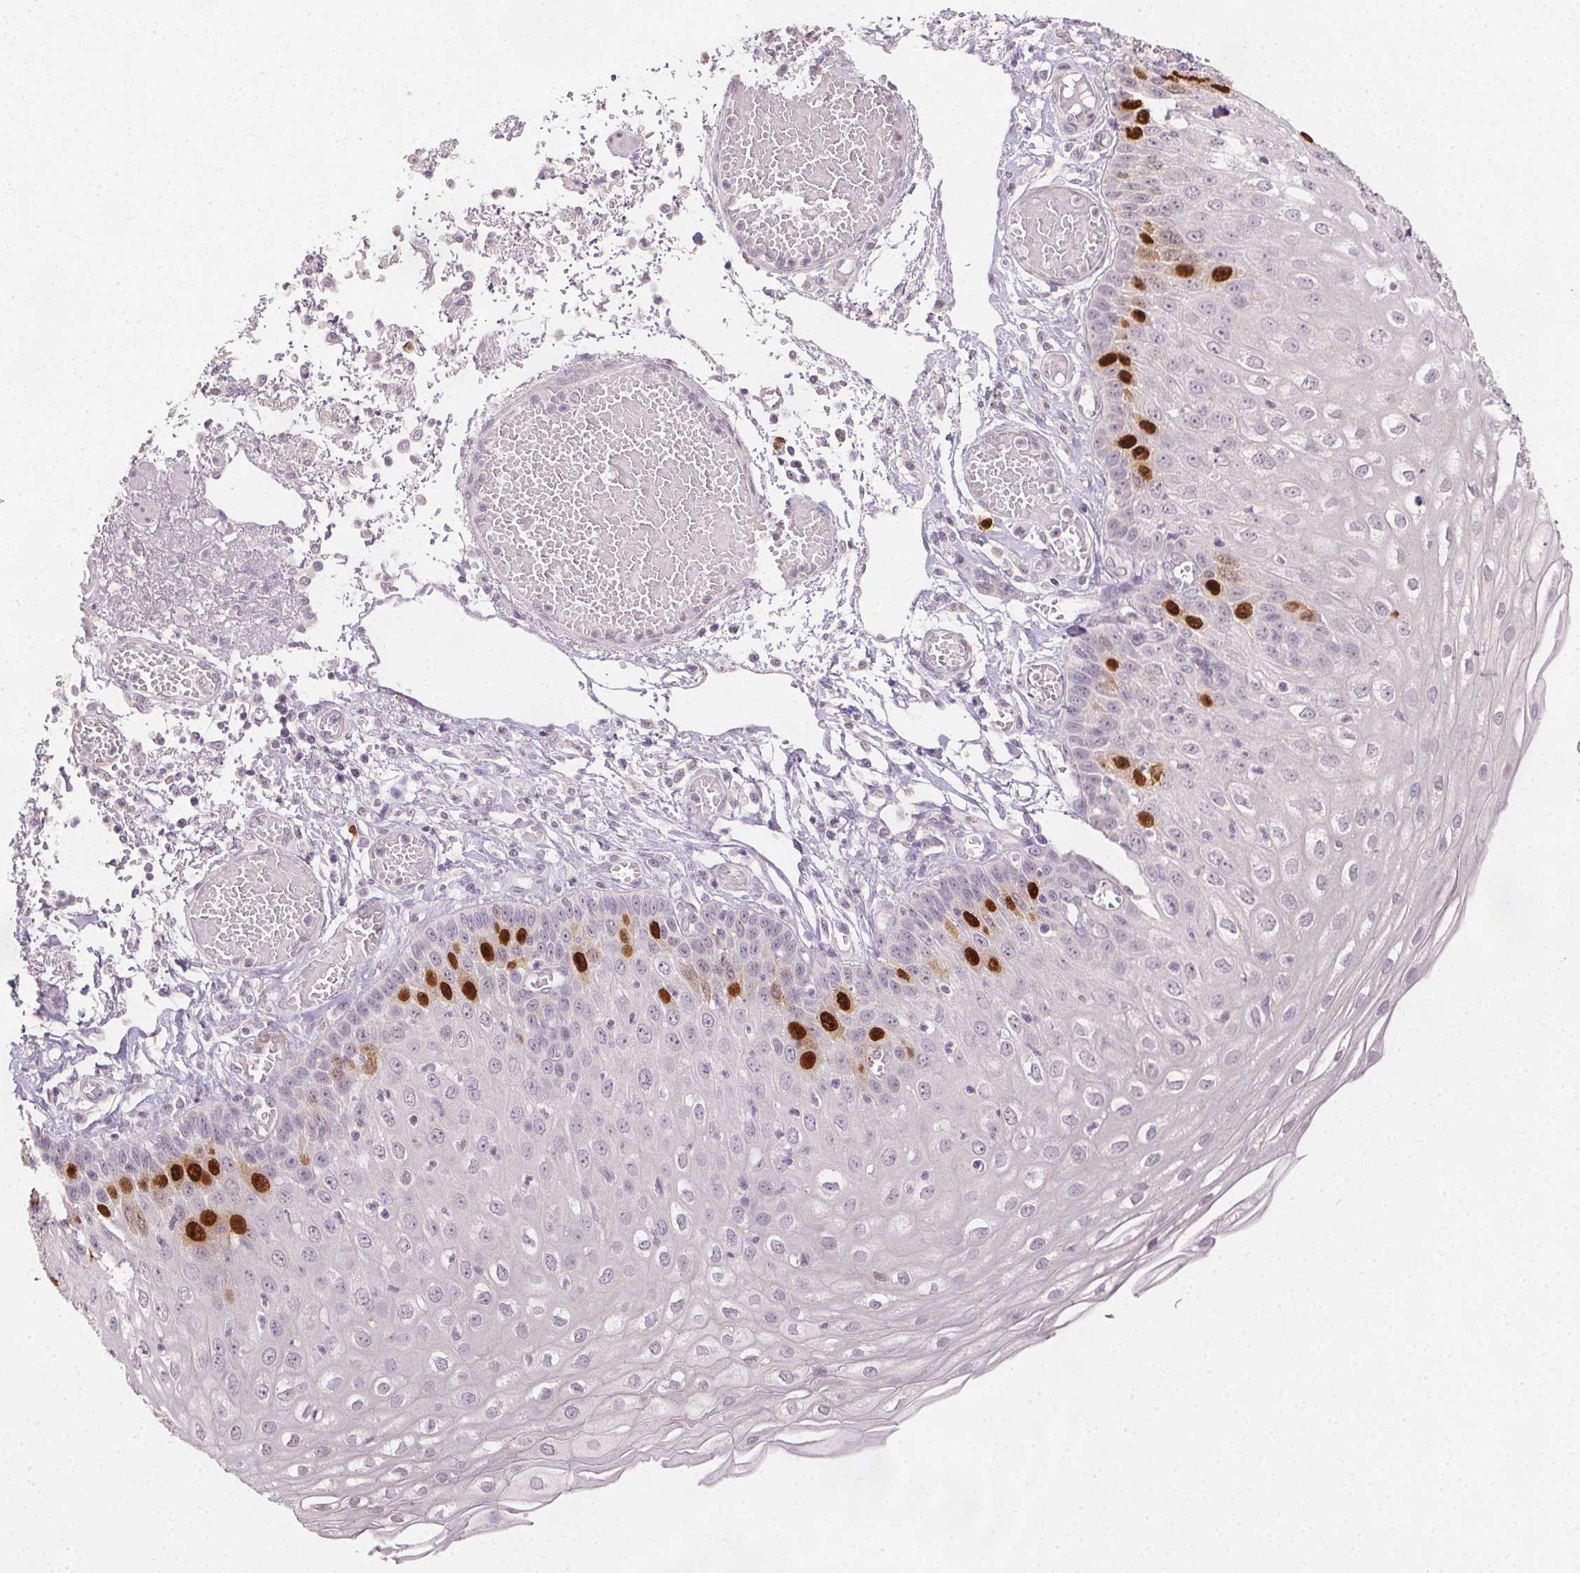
{"staining": {"intensity": "strong", "quantity": "<25%", "location": "nuclear"}, "tissue": "esophagus", "cell_type": "Squamous epithelial cells", "image_type": "normal", "snomed": [{"axis": "morphology", "description": "Normal tissue, NOS"}, {"axis": "morphology", "description": "Adenocarcinoma, NOS"}, {"axis": "topography", "description": "Esophagus"}], "caption": "This histopathology image exhibits IHC staining of benign human esophagus, with medium strong nuclear expression in about <25% of squamous epithelial cells.", "gene": "ANLN", "patient": {"sex": "male", "age": 81}}